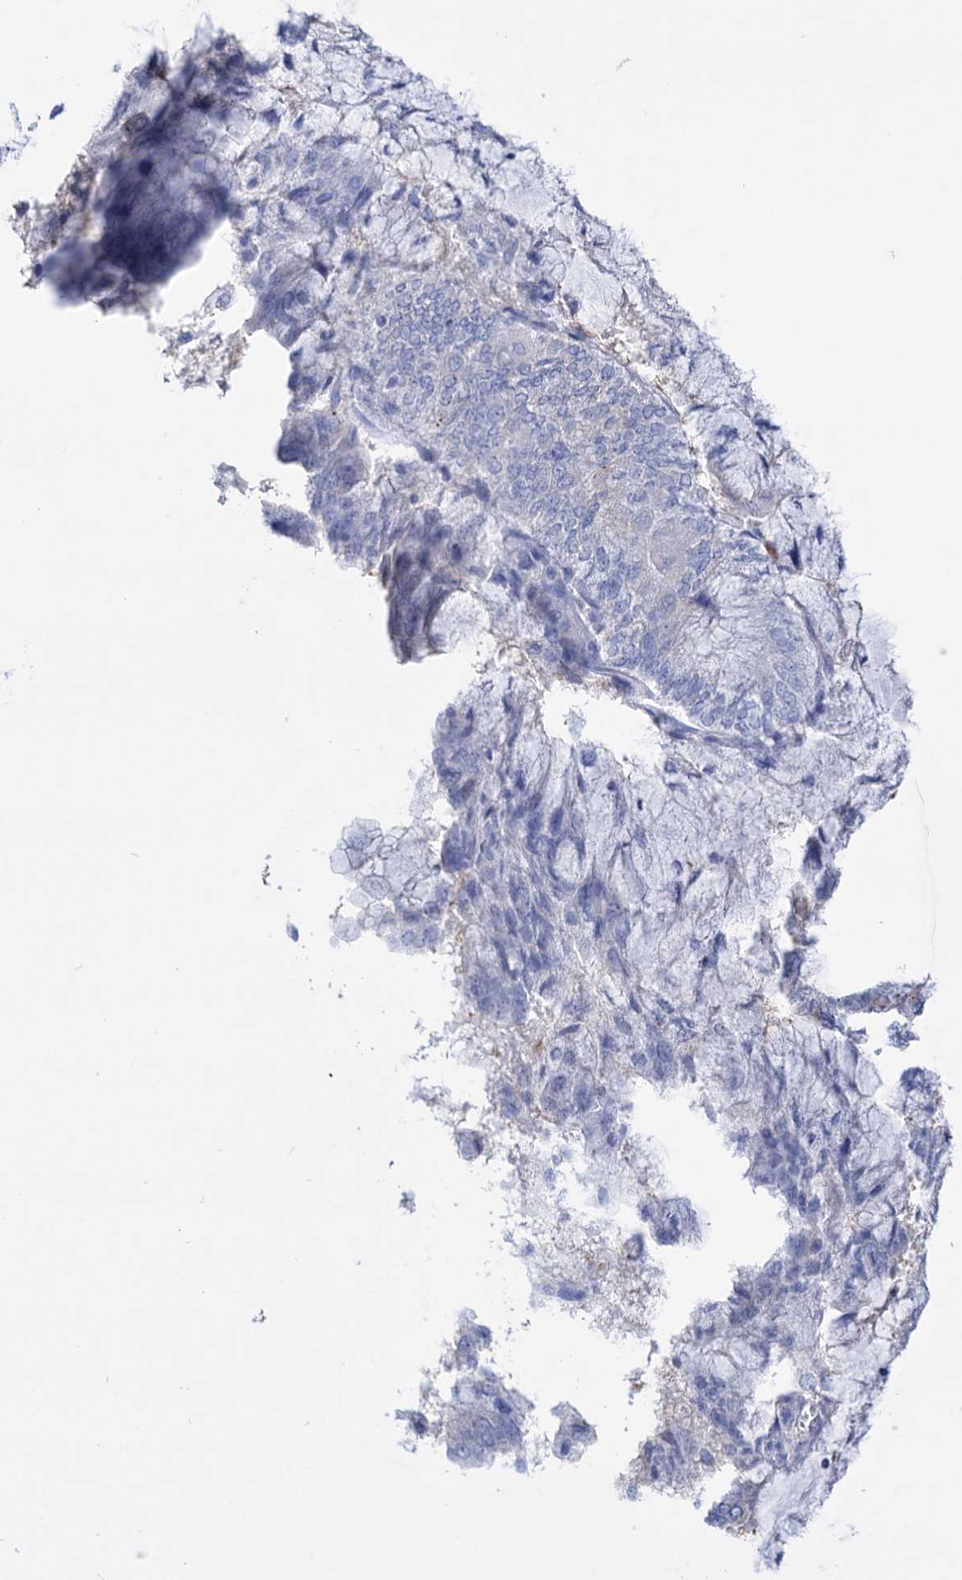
{"staining": {"intensity": "weak", "quantity": "25%-75%", "location": "cytoplasmic/membranous"}, "tissue": "endometrial cancer", "cell_type": "Tumor cells", "image_type": "cancer", "snomed": [{"axis": "morphology", "description": "Adenocarcinoma, NOS"}, {"axis": "topography", "description": "Endometrium"}], "caption": "Protein expression by immunohistochemistry shows weak cytoplasmic/membranous expression in approximately 25%-75% of tumor cells in endometrial cancer.", "gene": "BBS4", "patient": {"sex": "female", "age": 81}}